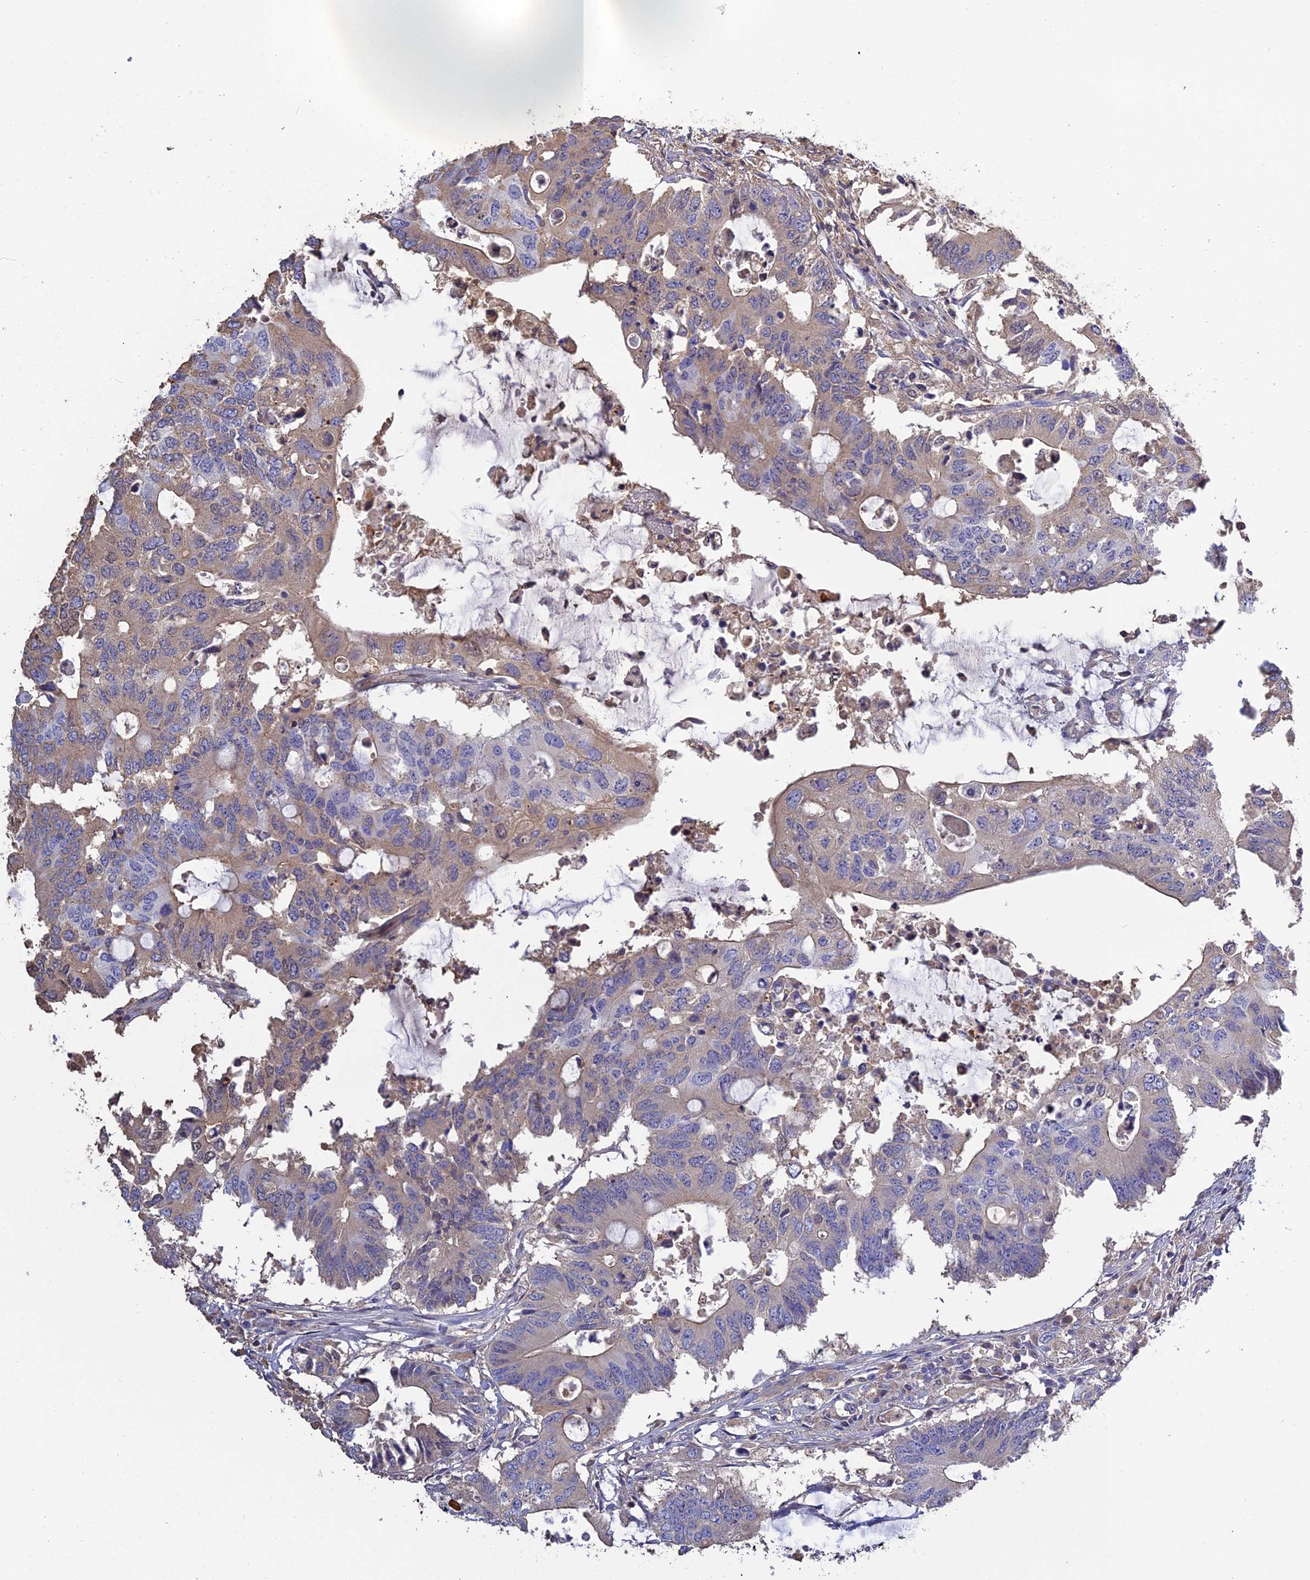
{"staining": {"intensity": "weak", "quantity": "25%-75%", "location": "cytoplasmic/membranous"}, "tissue": "colorectal cancer", "cell_type": "Tumor cells", "image_type": "cancer", "snomed": [{"axis": "morphology", "description": "Adenocarcinoma, NOS"}, {"axis": "topography", "description": "Colon"}], "caption": "A histopathology image of human colorectal cancer (adenocarcinoma) stained for a protein reveals weak cytoplasmic/membranous brown staining in tumor cells. (IHC, brightfield microscopy, high magnification).", "gene": "PZP", "patient": {"sex": "male", "age": 71}}